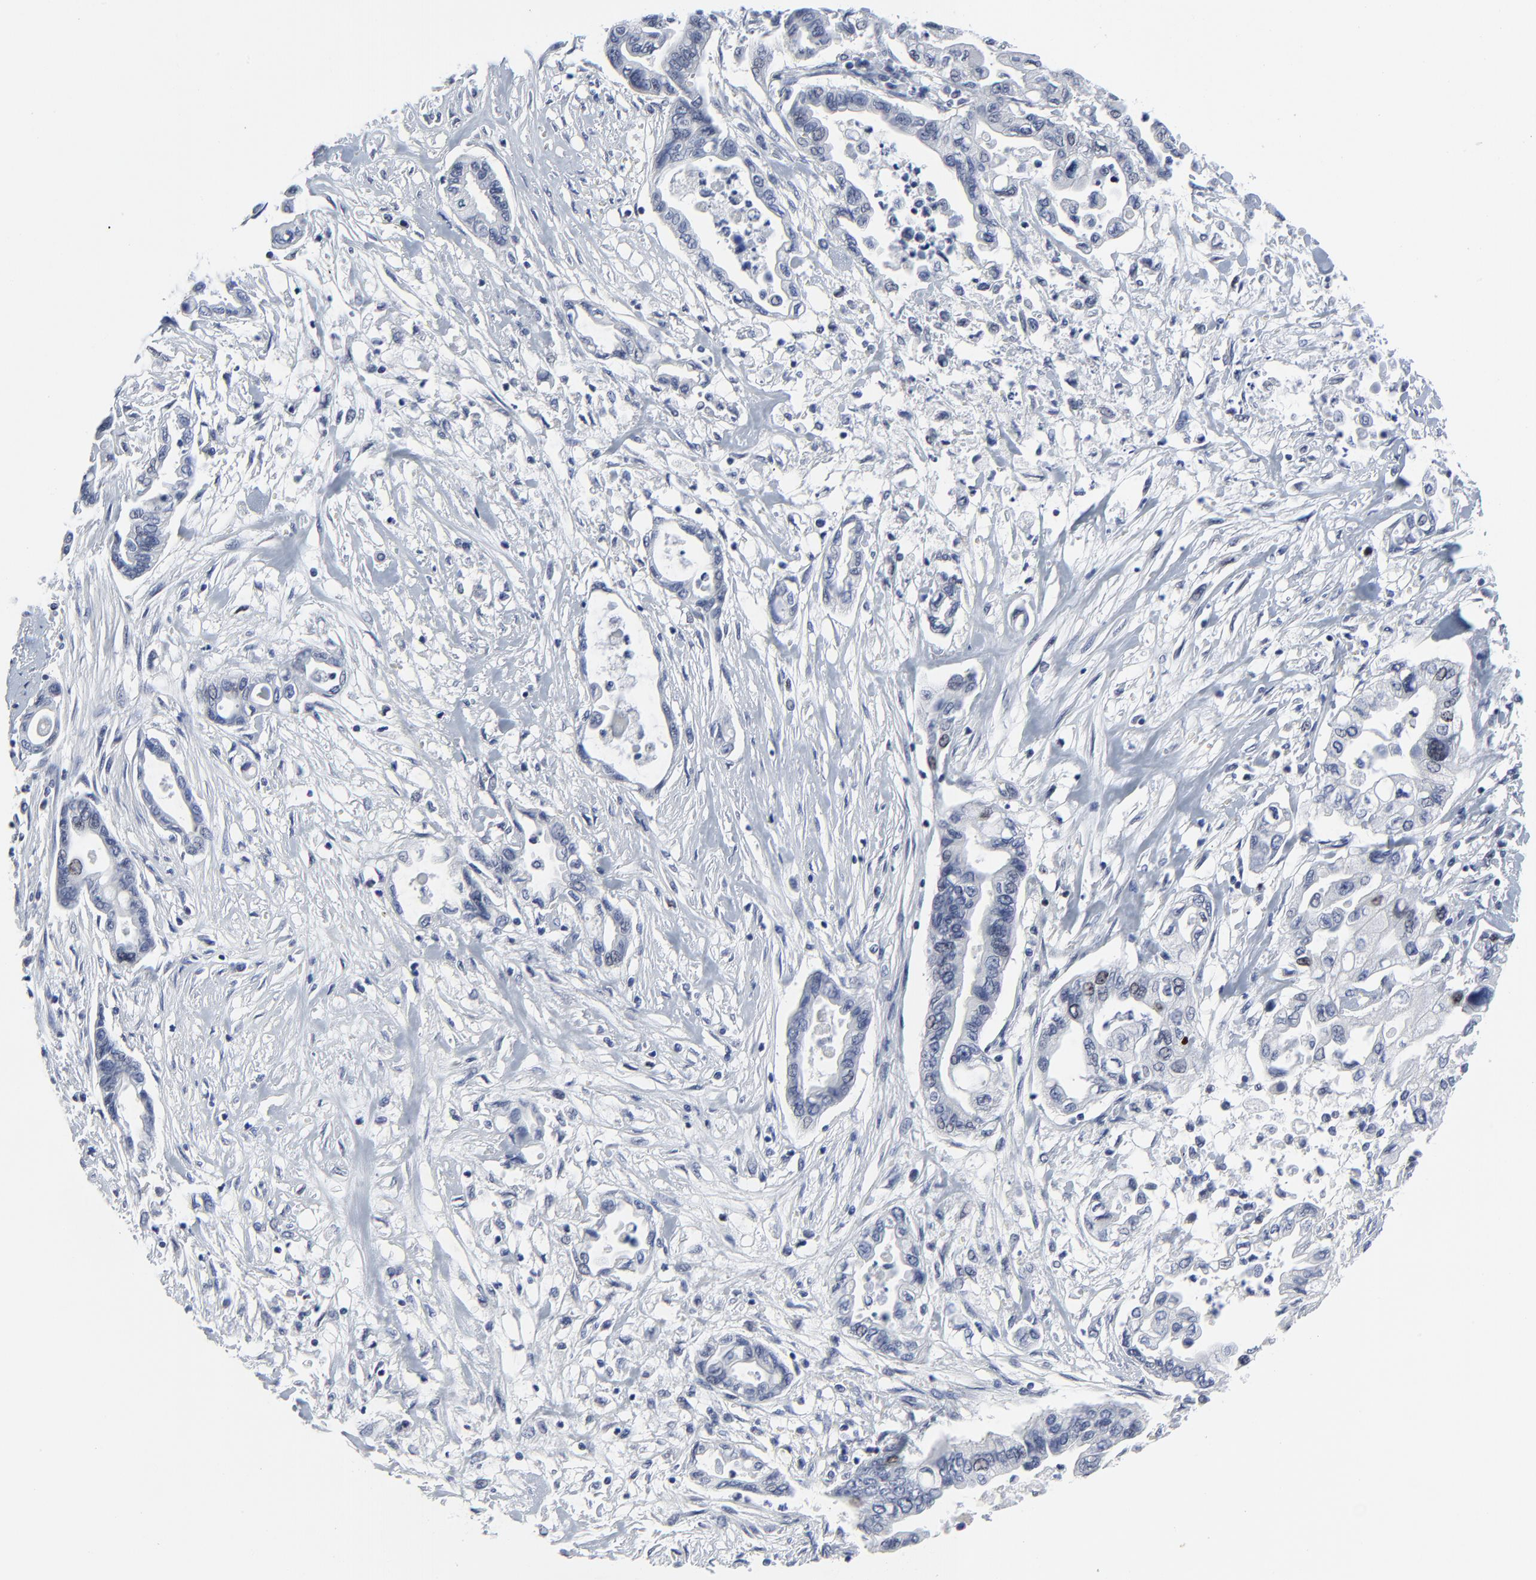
{"staining": {"intensity": "weak", "quantity": "<25%", "location": "nuclear"}, "tissue": "pancreatic cancer", "cell_type": "Tumor cells", "image_type": "cancer", "snomed": [{"axis": "morphology", "description": "Adenocarcinoma, NOS"}, {"axis": "topography", "description": "Pancreas"}], "caption": "Human pancreatic cancer stained for a protein using immunohistochemistry reveals no positivity in tumor cells.", "gene": "ZNF589", "patient": {"sex": "female", "age": 57}}